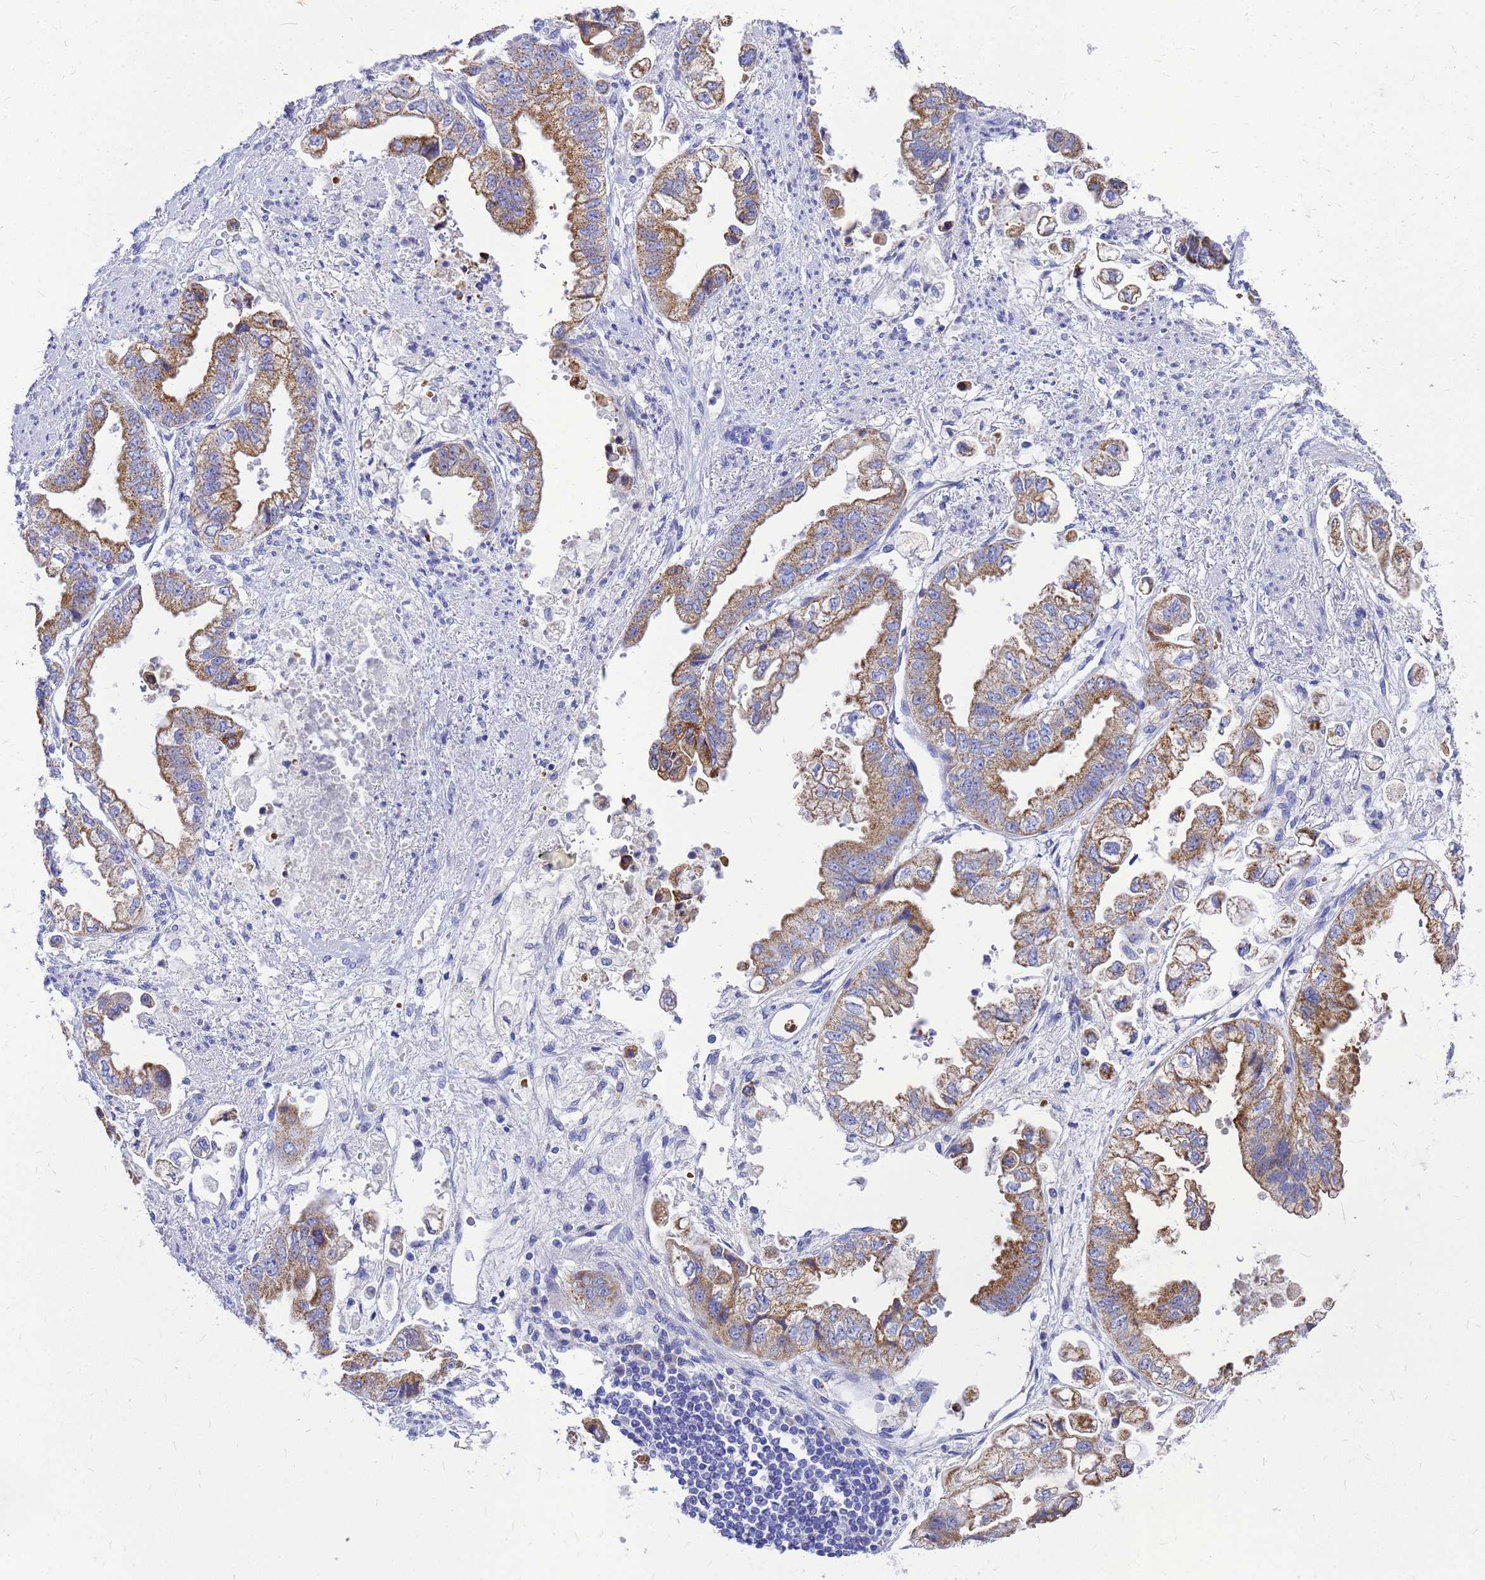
{"staining": {"intensity": "moderate", "quantity": ">75%", "location": "cytoplasmic/membranous"}, "tissue": "stomach cancer", "cell_type": "Tumor cells", "image_type": "cancer", "snomed": [{"axis": "morphology", "description": "Adenocarcinoma, NOS"}, {"axis": "topography", "description": "Stomach"}], "caption": "Stomach cancer (adenocarcinoma) tissue shows moderate cytoplasmic/membranous staining in approximately >75% of tumor cells", "gene": "OR52E2", "patient": {"sex": "male", "age": 62}}